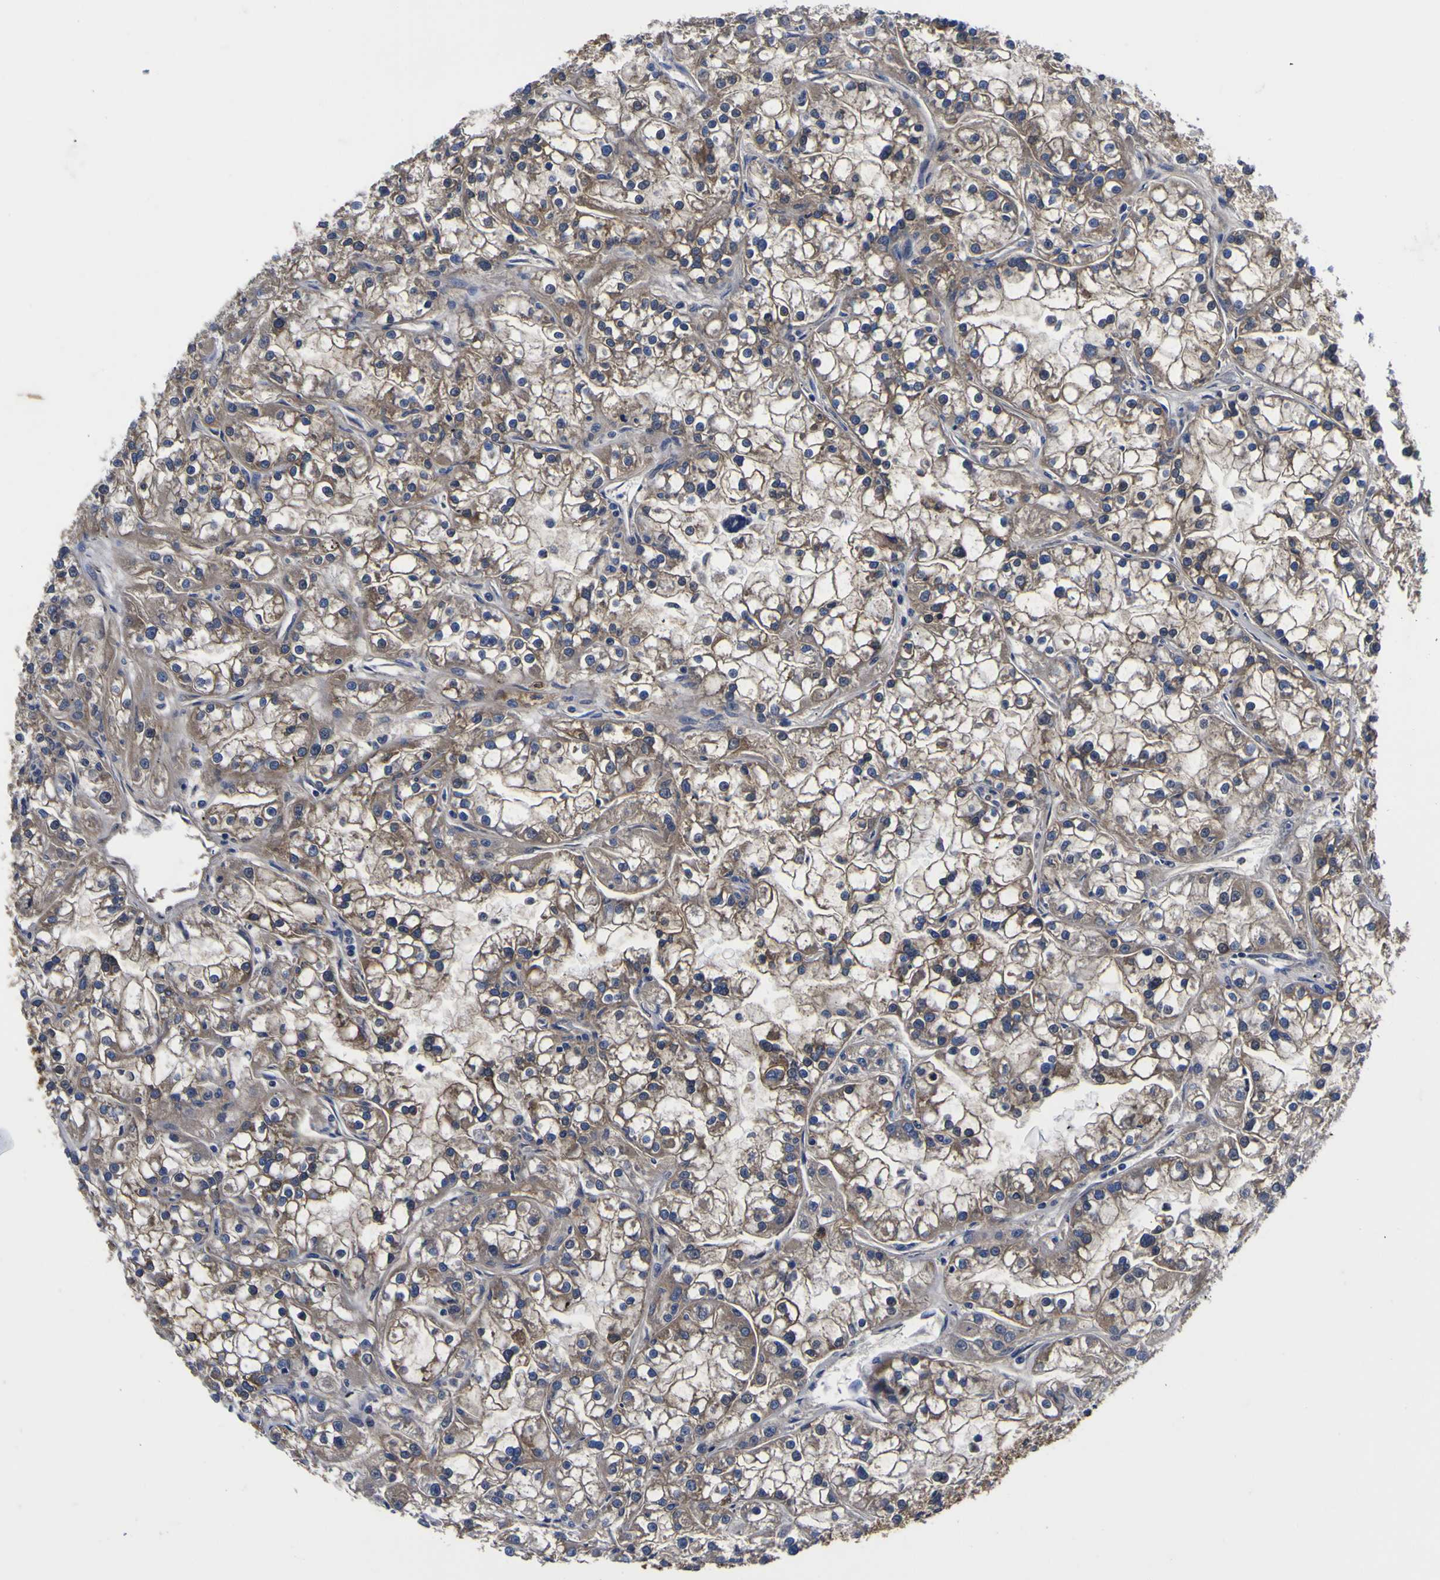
{"staining": {"intensity": "moderate", "quantity": ">75%", "location": "cytoplasmic/membranous"}, "tissue": "renal cancer", "cell_type": "Tumor cells", "image_type": "cancer", "snomed": [{"axis": "morphology", "description": "Adenocarcinoma, NOS"}, {"axis": "topography", "description": "Kidney"}], "caption": "A micrograph of human renal adenocarcinoma stained for a protein demonstrates moderate cytoplasmic/membranous brown staining in tumor cells.", "gene": "VASN", "patient": {"sex": "female", "age": 52}}